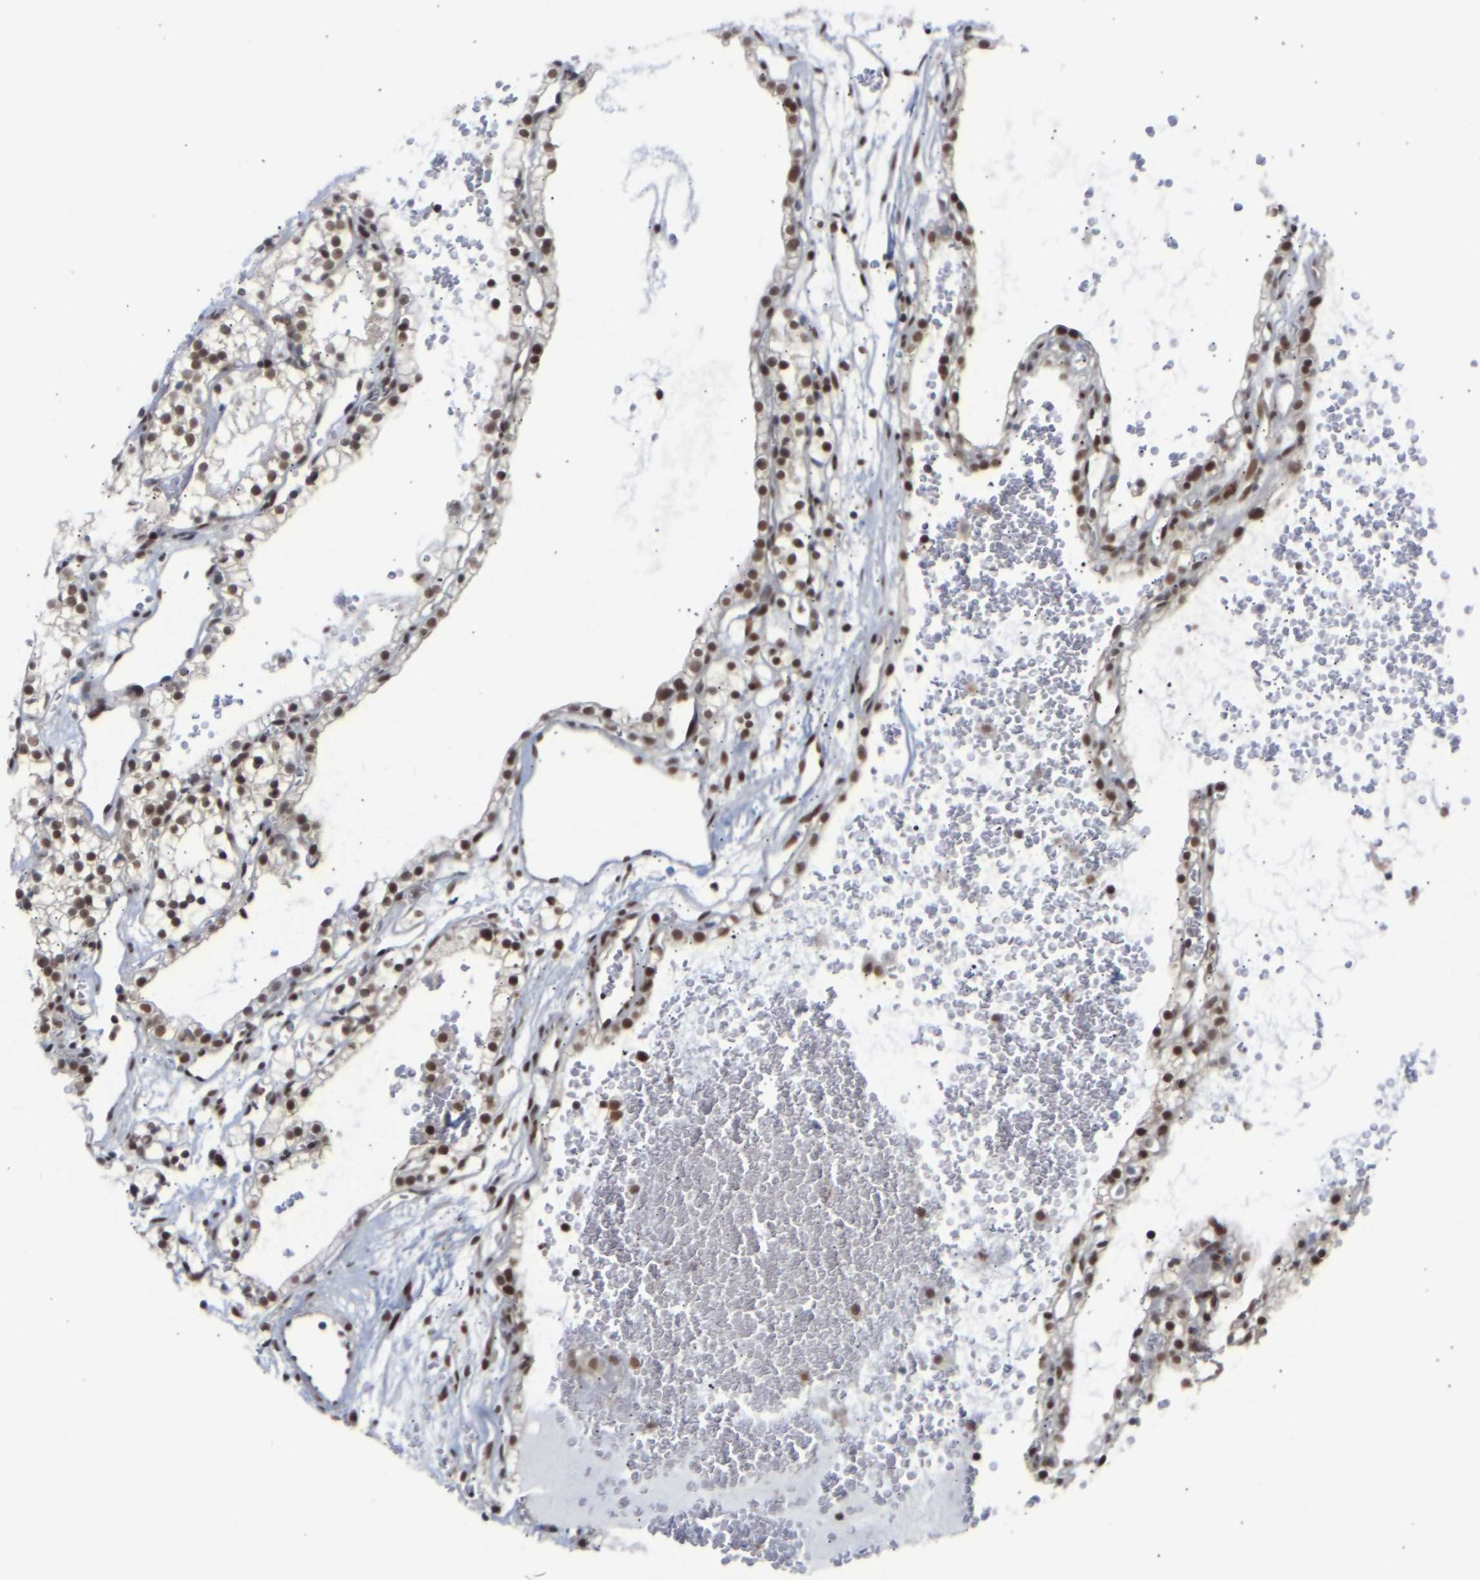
{"staining": {"intensity": "strong", "quantity": ">75%", "location": "nuclear"}, "tissue": "renal cancer", "cell_type": "Tumor cells", "image_type": "cancer", "snomed": [{"axis": "morphology", "description": "Adenocarcinoma, NOS"}, {"axis": "topography", "description": "Kidney"}], "caption": "IHC image of renal cancer stained for a protein (brown), which reveals high levels of strong nuclear staining in approximately >75% of tumor cells.", "gene": "SSBP2", "patient": {"sex": "female", "age": 41}}